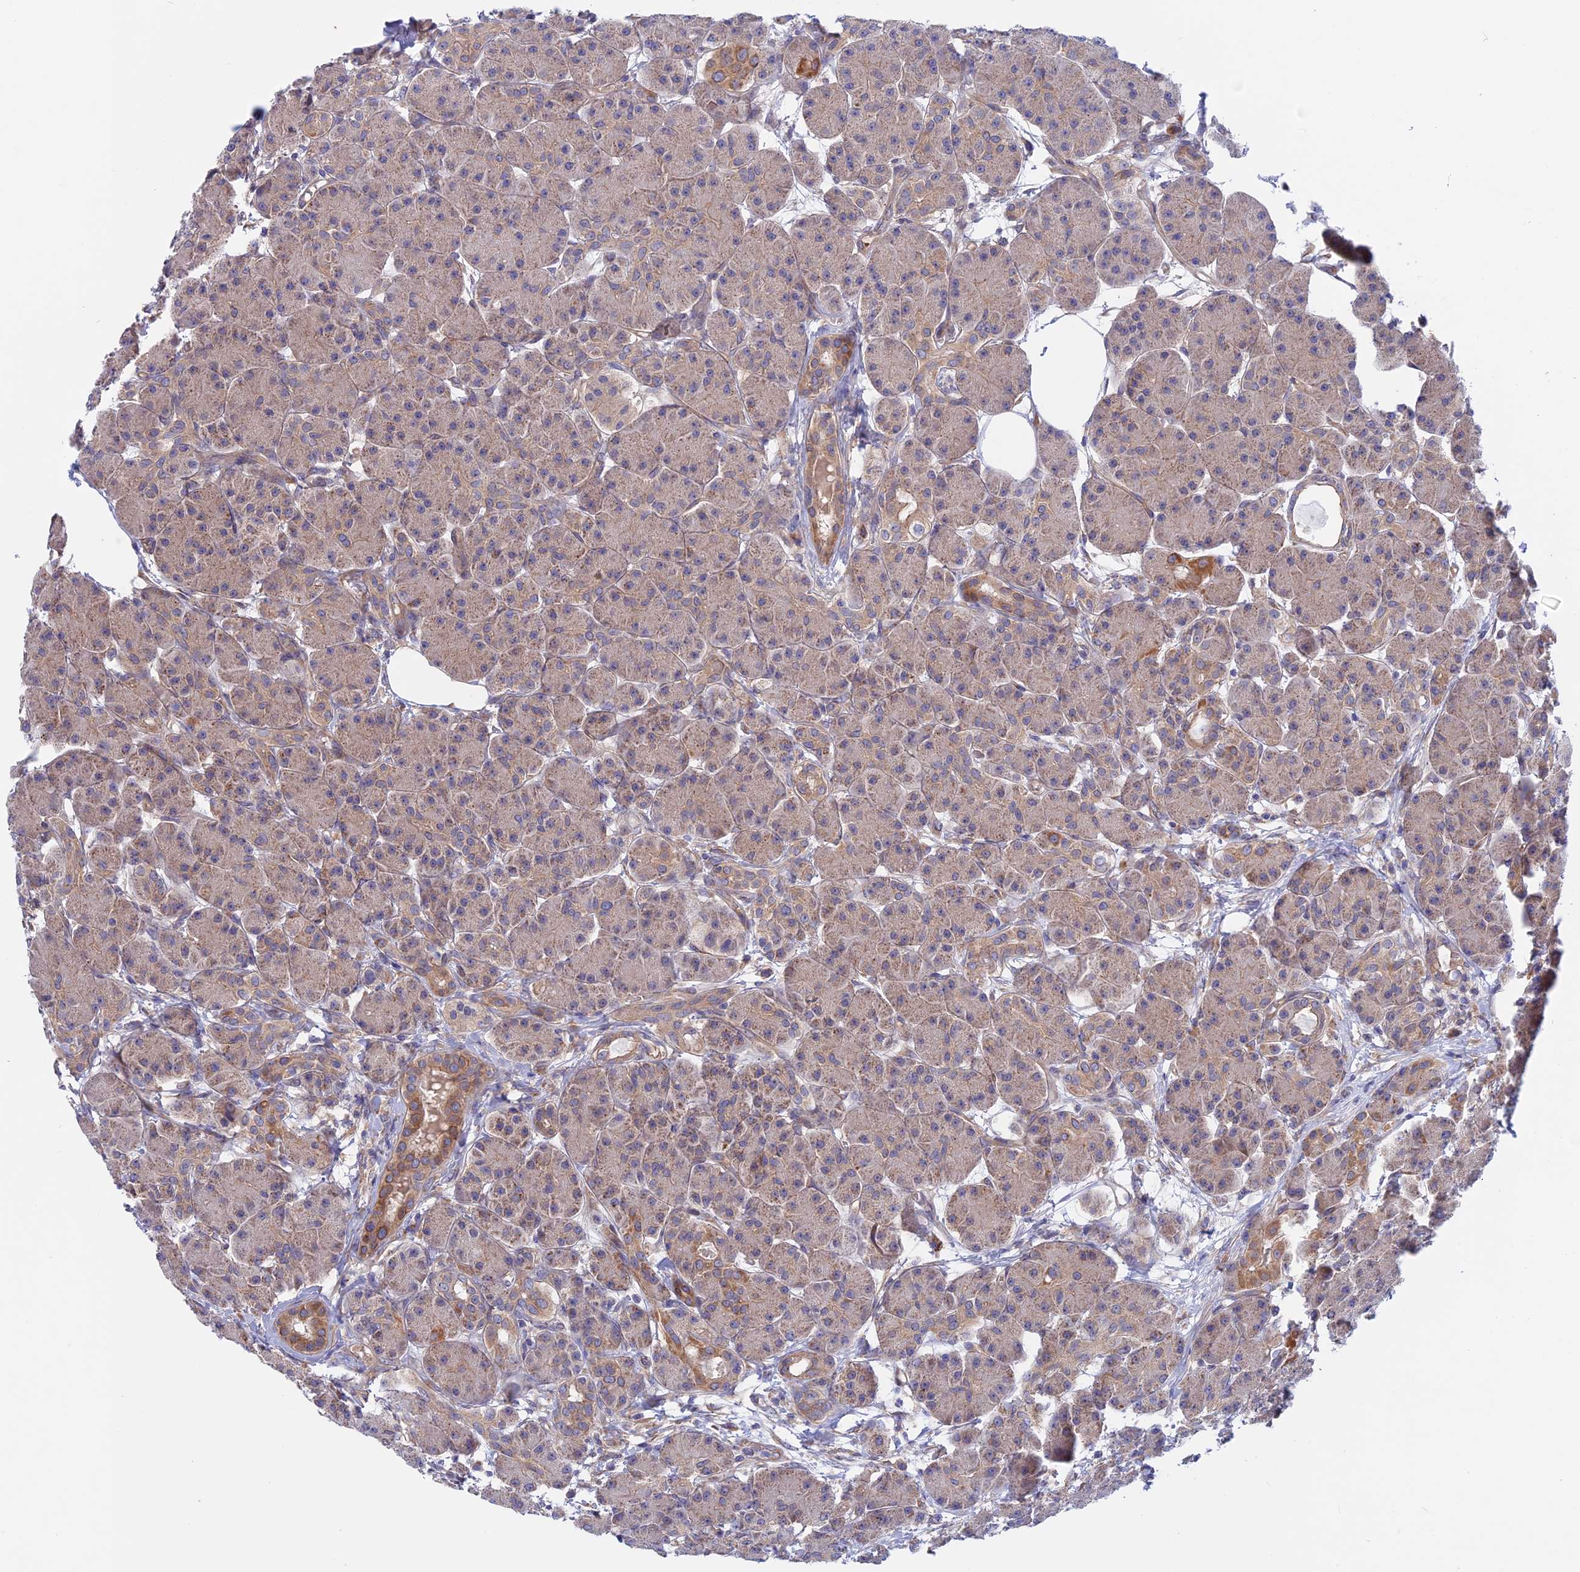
{"staining": {"intensity": "moderate", "quantity": "25%-75%", "location": "cytoplasmic/membranous"}, "tissue": "pancreas", "cell_type": "Exocrine glandular cells", "image_type": "normal", "snomed": [{"axis": "morphology", "description": "Normal tissue, NOS"}, {"axis": "topography", "description": "Pancreas"}], "caption": "The micrograph exhibits immunohistochemical staining of unremarkable pancreas. There is moderate cytoplasmic/membranous expression is identified in approximately 25%-75% of exocrine glandular cells.", "gene": "HYCC1", "patient": {"sex": "male", "age": 63}}